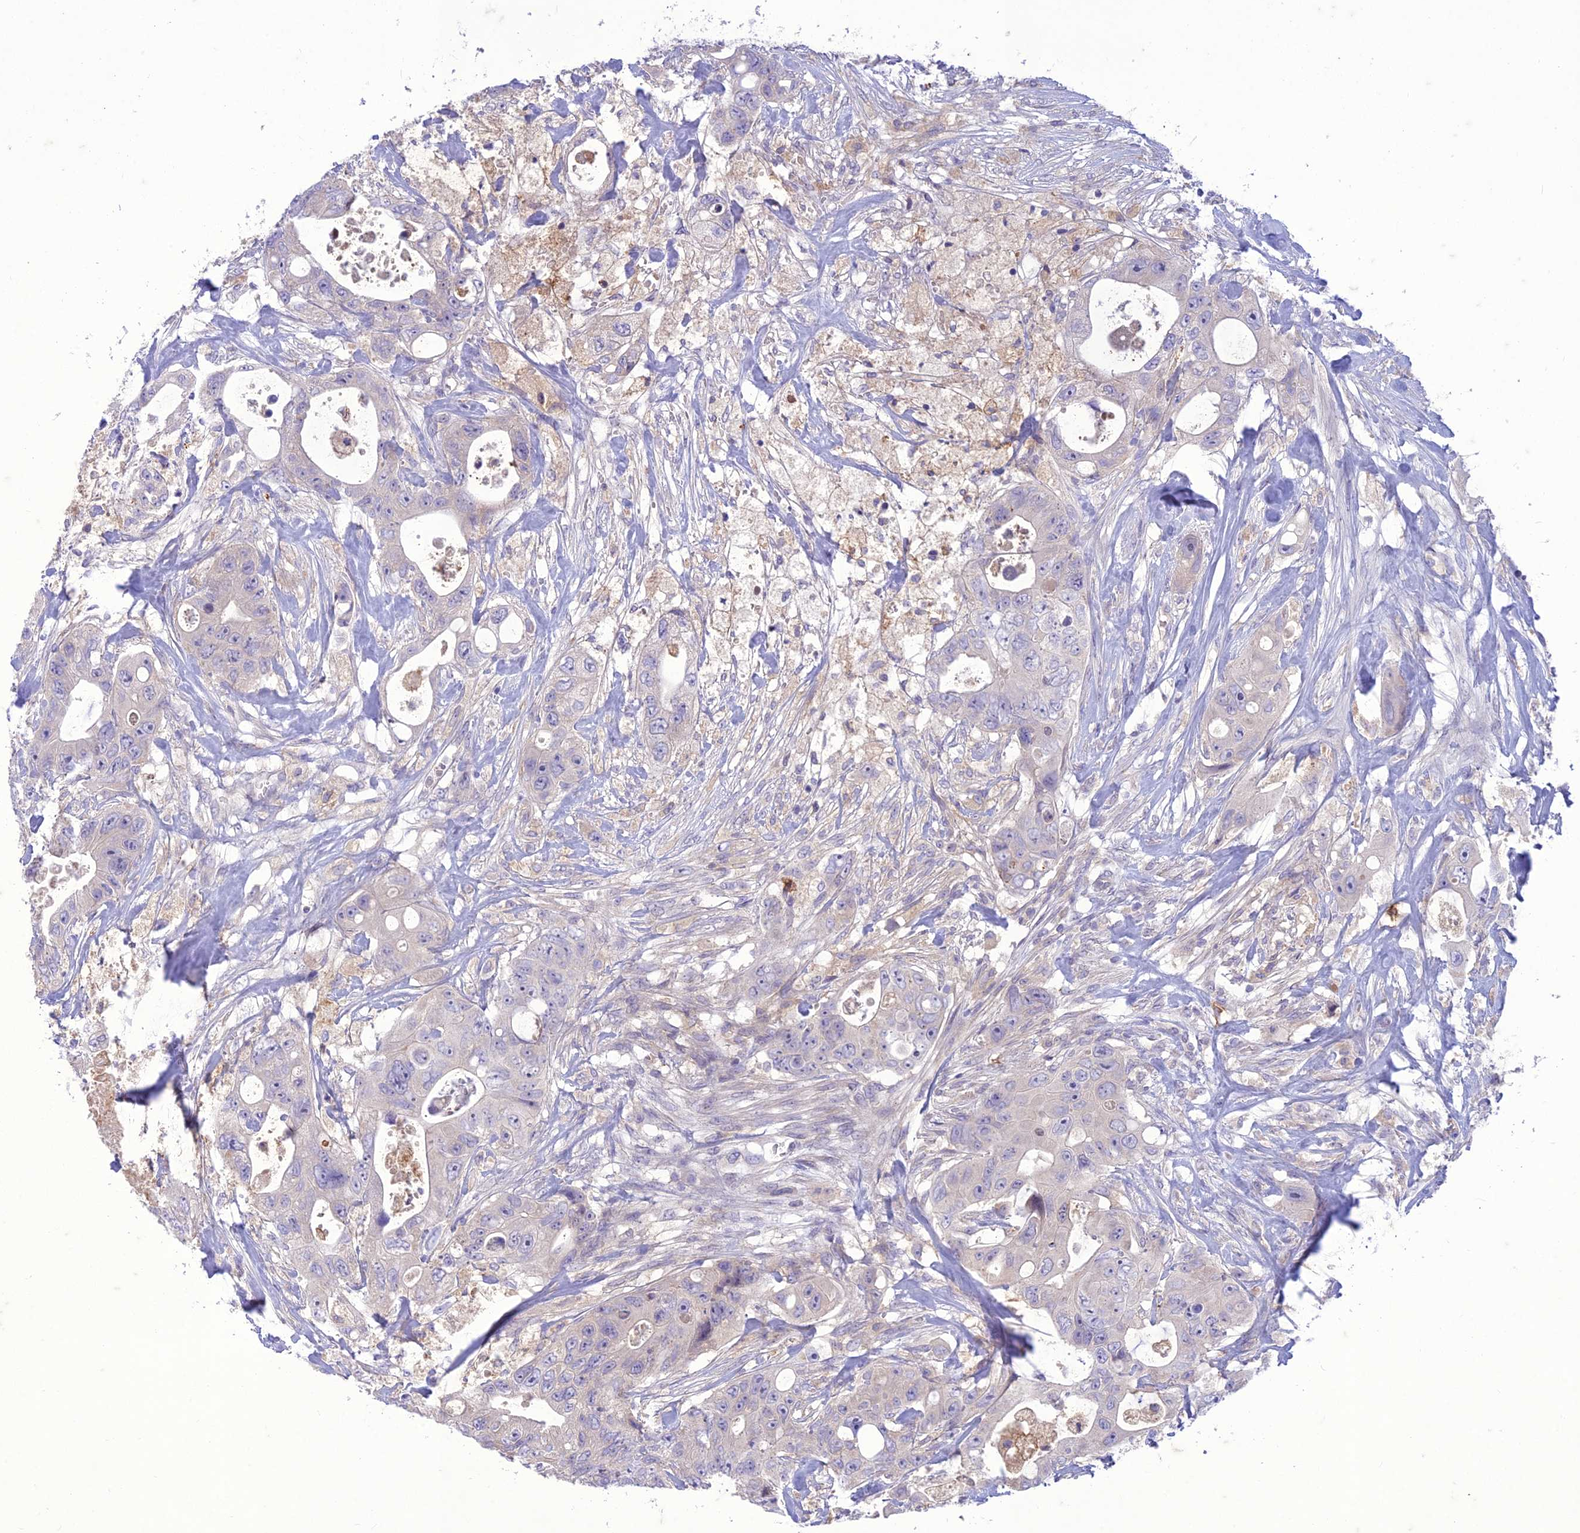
{"staining": {"intensity": "negative", "quantity": "none", "location": "none"}, "tissue": "colorectal cancer", "cell_type": "Tumor cells", "image_type": "cancer", "snomed": [{"axis": "morphology", "description": "Adenocarcinoma, NOS"}, {"axis": "topography", "description": "Colon"}], "caption": "Immunohistochemical staining of human adenocarcinoma (colorectal) displays no significant positivity in tumor cells.", "gene": "ITGAE", "patient": {"sex": "female", "age": 46}}